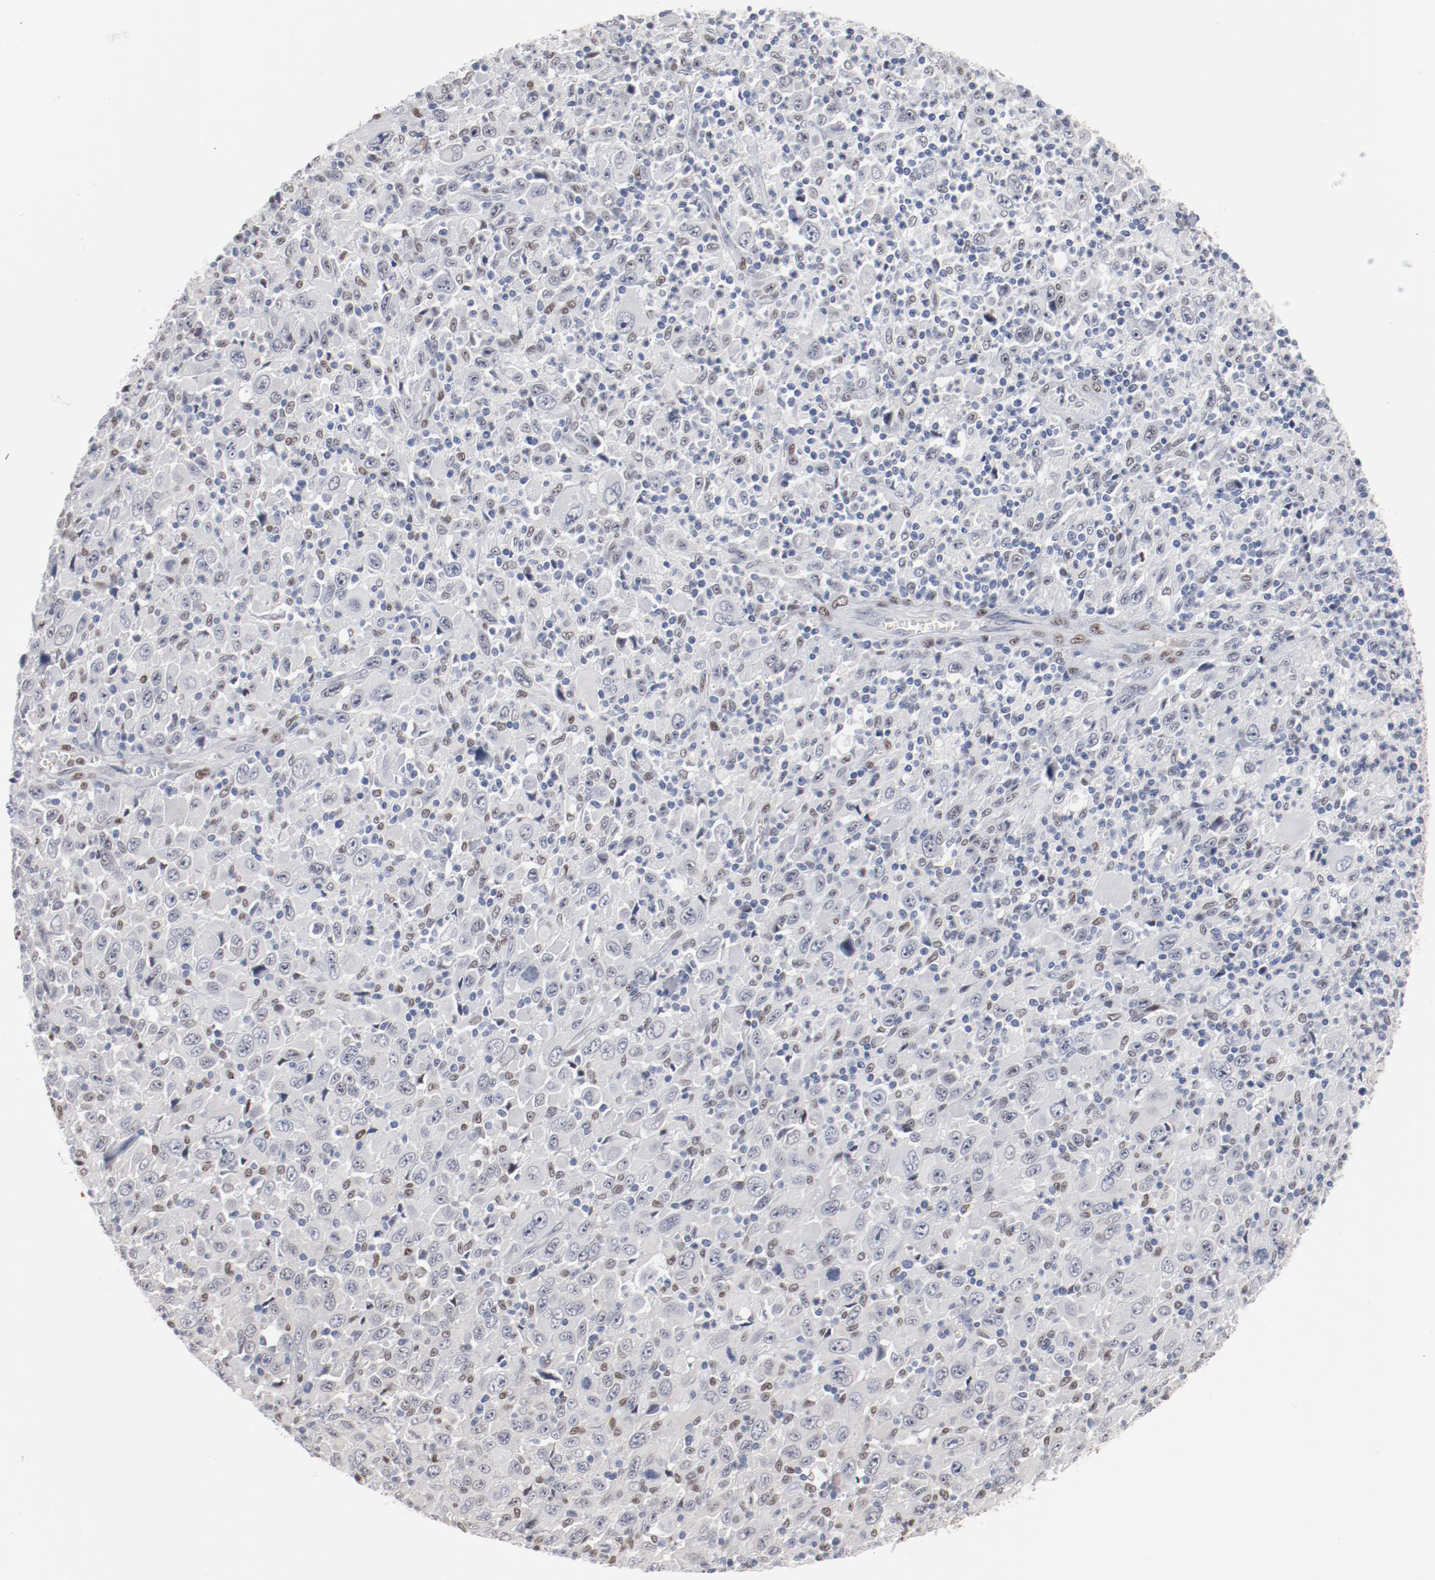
{"staining": {"intensity": "negative", "quantity": "none", "location": "none"}, "tissue": "melanoma", "cell_type": "Tumor cells", "image_type": "cancer", "snomed": [{"axis": "morphology", "description": "Malignant melanoma, Metastatic site"}, {"axis": "topography", "description": "Skin"}], "caption": "Immunohistochemistry histopathology image of malignant melanoma (metastatic site) stained for a protein (brown), which reveals no positivity in tumor cells. (DAB immunohistochemistry (IHC) with hematoxylin counter stain).", "gene": "ZEB2", "patient": {"sex": "female", "age": 56}}